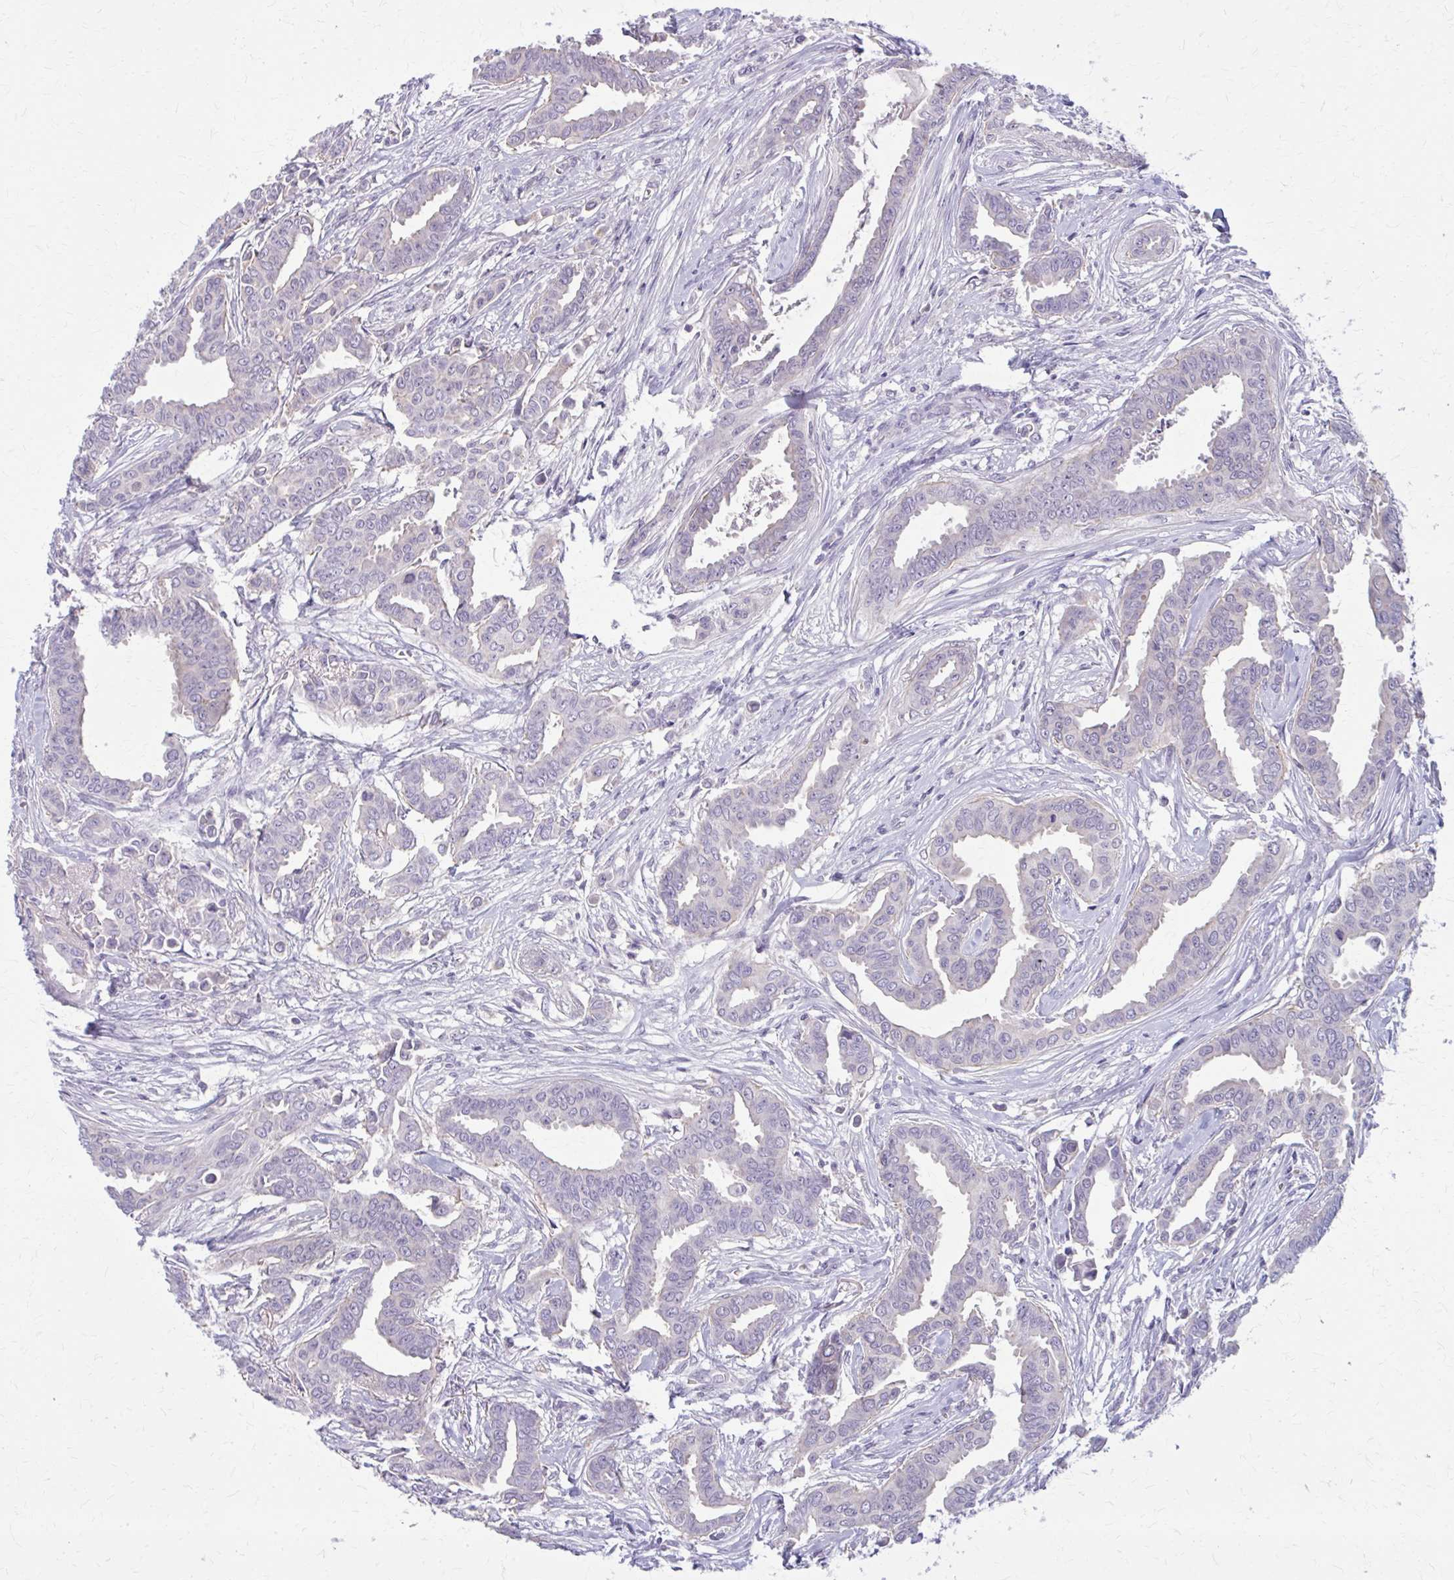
{"staining": {"intensity": "negative", "quantity": "none", "location": "none"}, "tissue": "breast cancer", "cell_type": "Tumor cells", "image_type": "cancer", "snomed": [{"axis": "morphology", "description": "Duct carcinoma"}, {"axis": "topography", "description": "Breast"}], "caption": "Histopathology image shows no significant protein positivity in tumor cells of breast cancer. (DAB (3,3'-diaminobenzidine) immunohistochemistry with hematoxylin counter stain).", "gene": "OR4A47", "patient": {"sex": "female", "age": 45}}